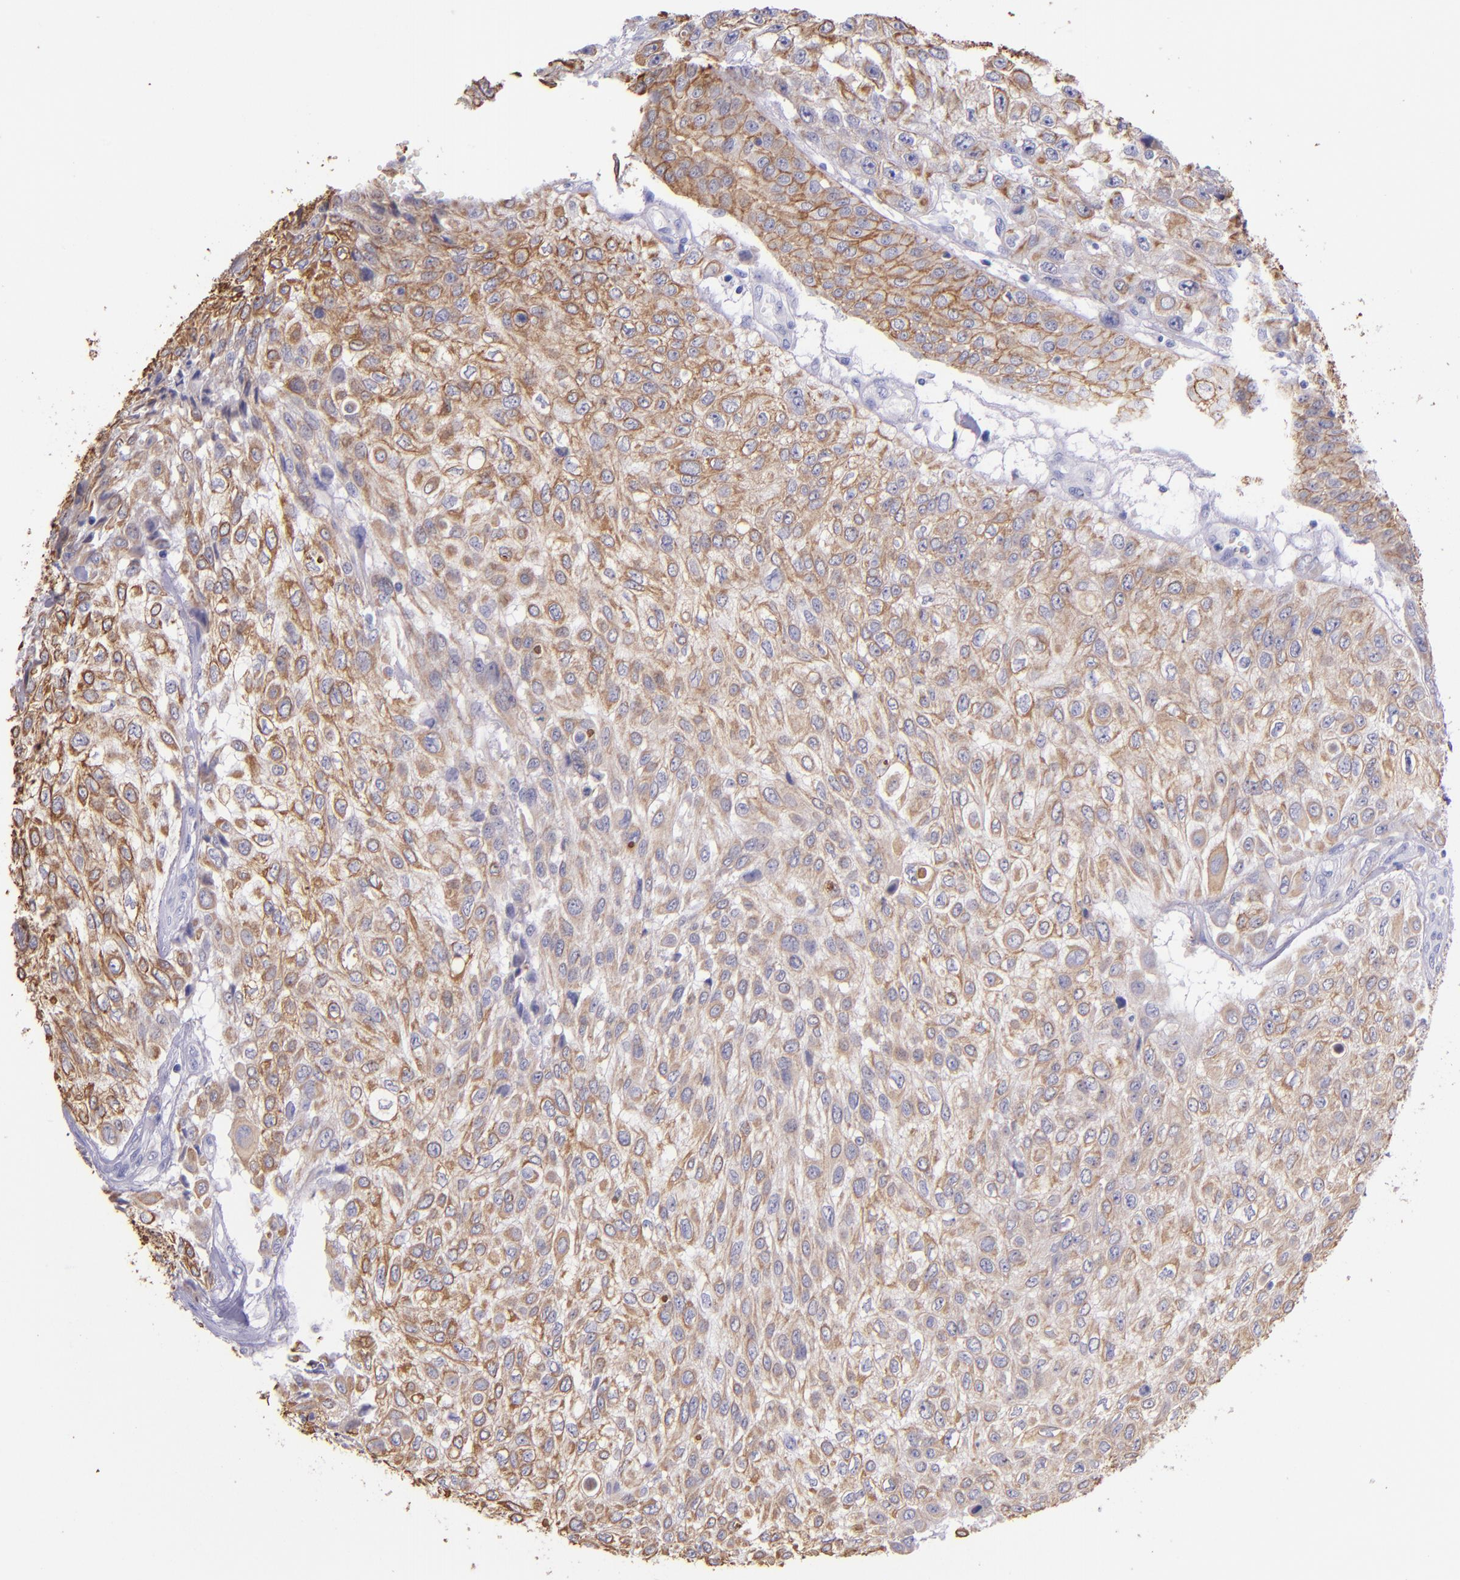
{"staining": {"intensity": "moderate", "quantity": ">75%", "location": "cytoplasmic/membranous"}, "tissue": "urothelial cancer", "cell_type": "Tumor cells", "image_type": "cancer", "snomed": [{"axis": "morphology", "description": "Urothelial carcinoma, High grade"}, {"axis": "topography", "description": "Urinary bladder"}], "caption": "IHC of human urothelial cancer displays medium levels of moderate cytoplasmic/membranous expression in approximately >75% of tumor cells. (IHC, brightfield microscopy, high magnification).", "gene": "KRT4", "patient": {"sex": "male", "age": 57}}